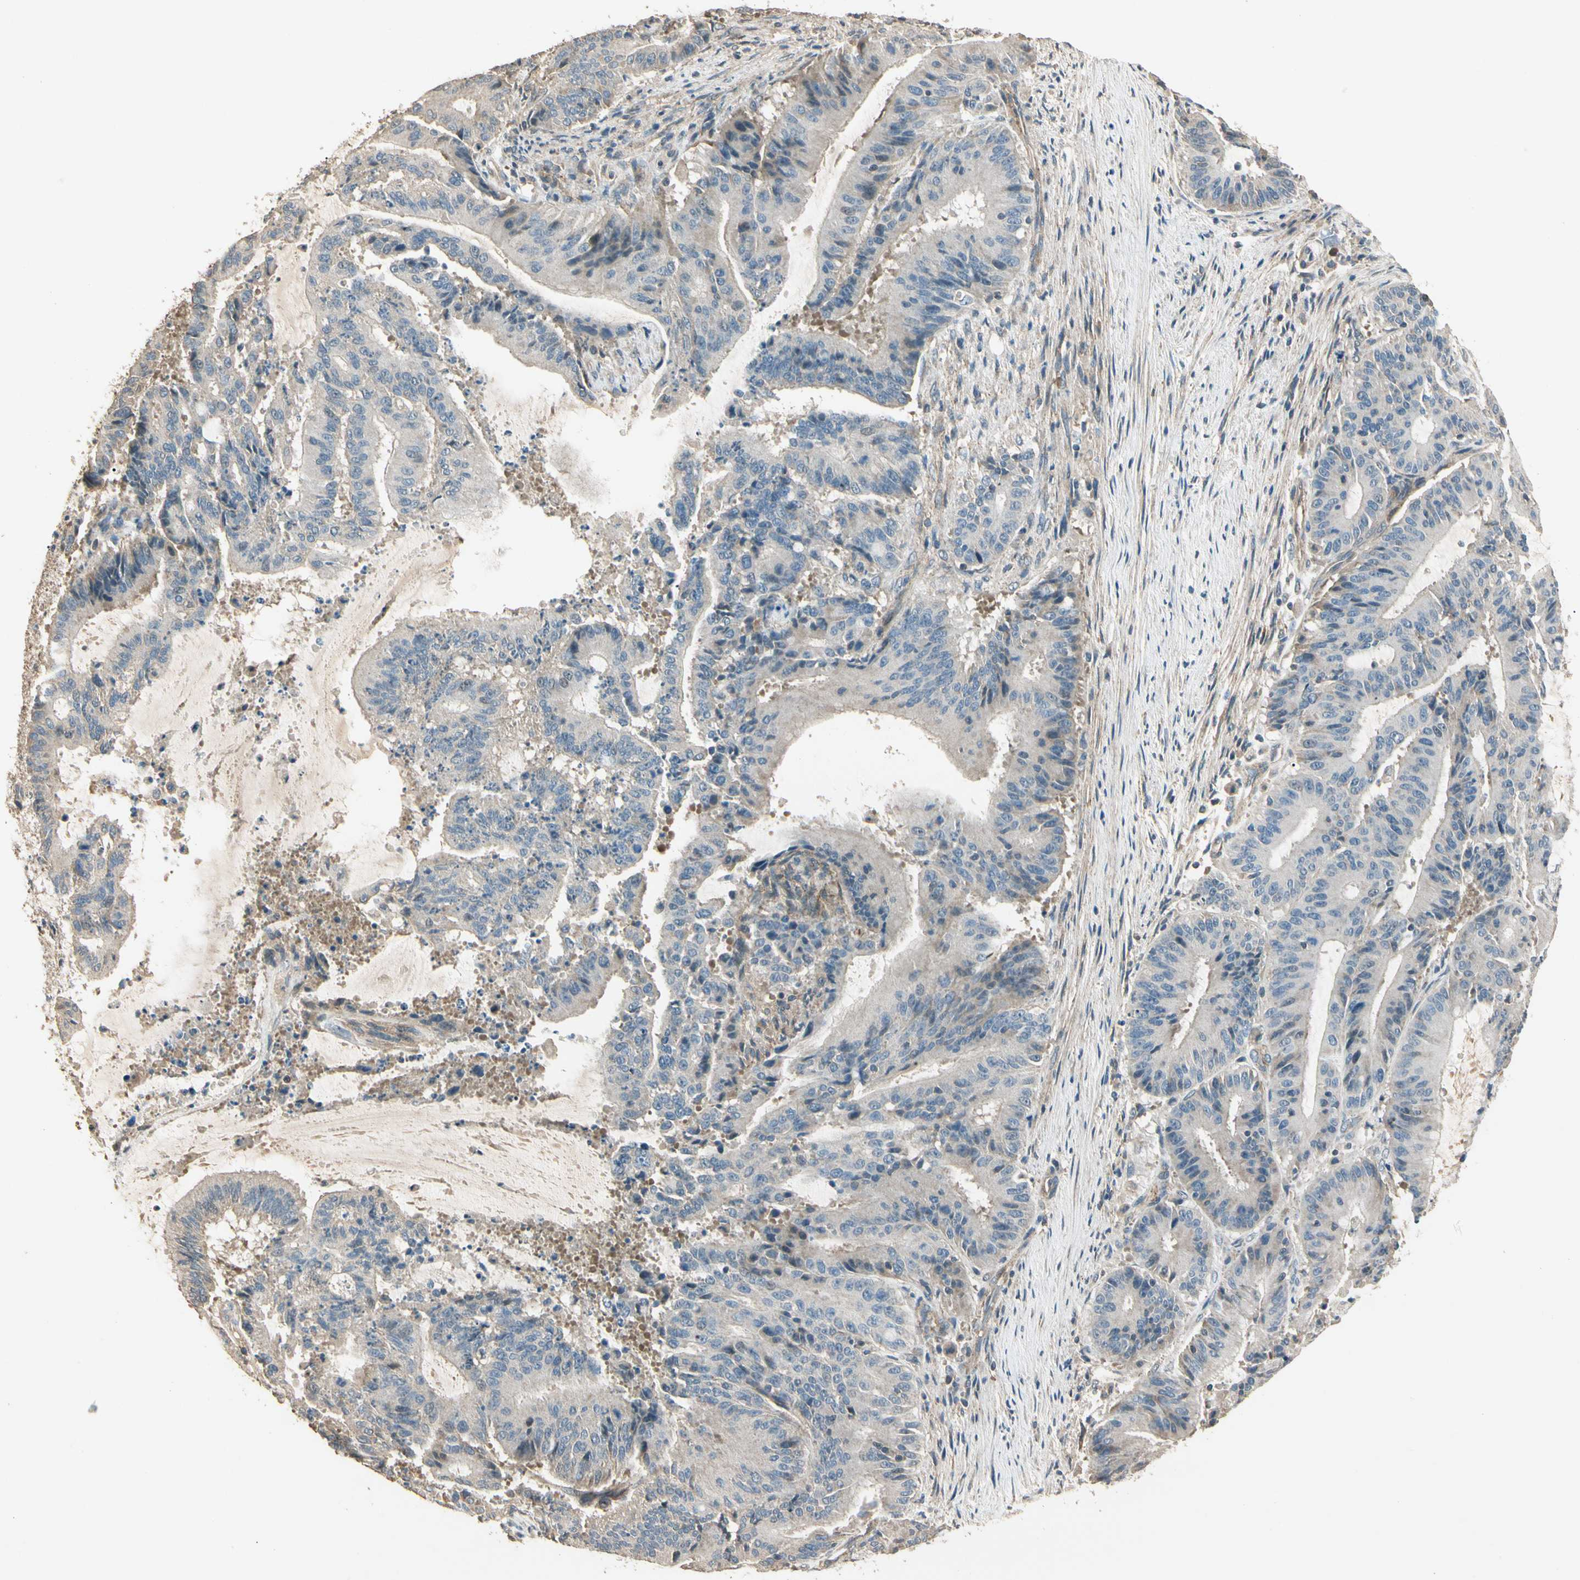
{"staining": {"intensity": "weak", "quantity": "<25%", "location": "cytoplasmic/membranous"}, "tissue": "liver cancer", "cell_type": "Tumor cells", "image_type": "cancer", "snomed": [{"axis": "morphology", "description": "Cholangiocarcinoma"}, {"axis": "topography", "description": "Liver"}], "caption": "Liver cancer (cholangiocarcinoma) was stained to show a protein in brown. There is no significant staining in tumor cells.", "gene": "CDH6", "patient": {"sex": "female", "age": 73}}